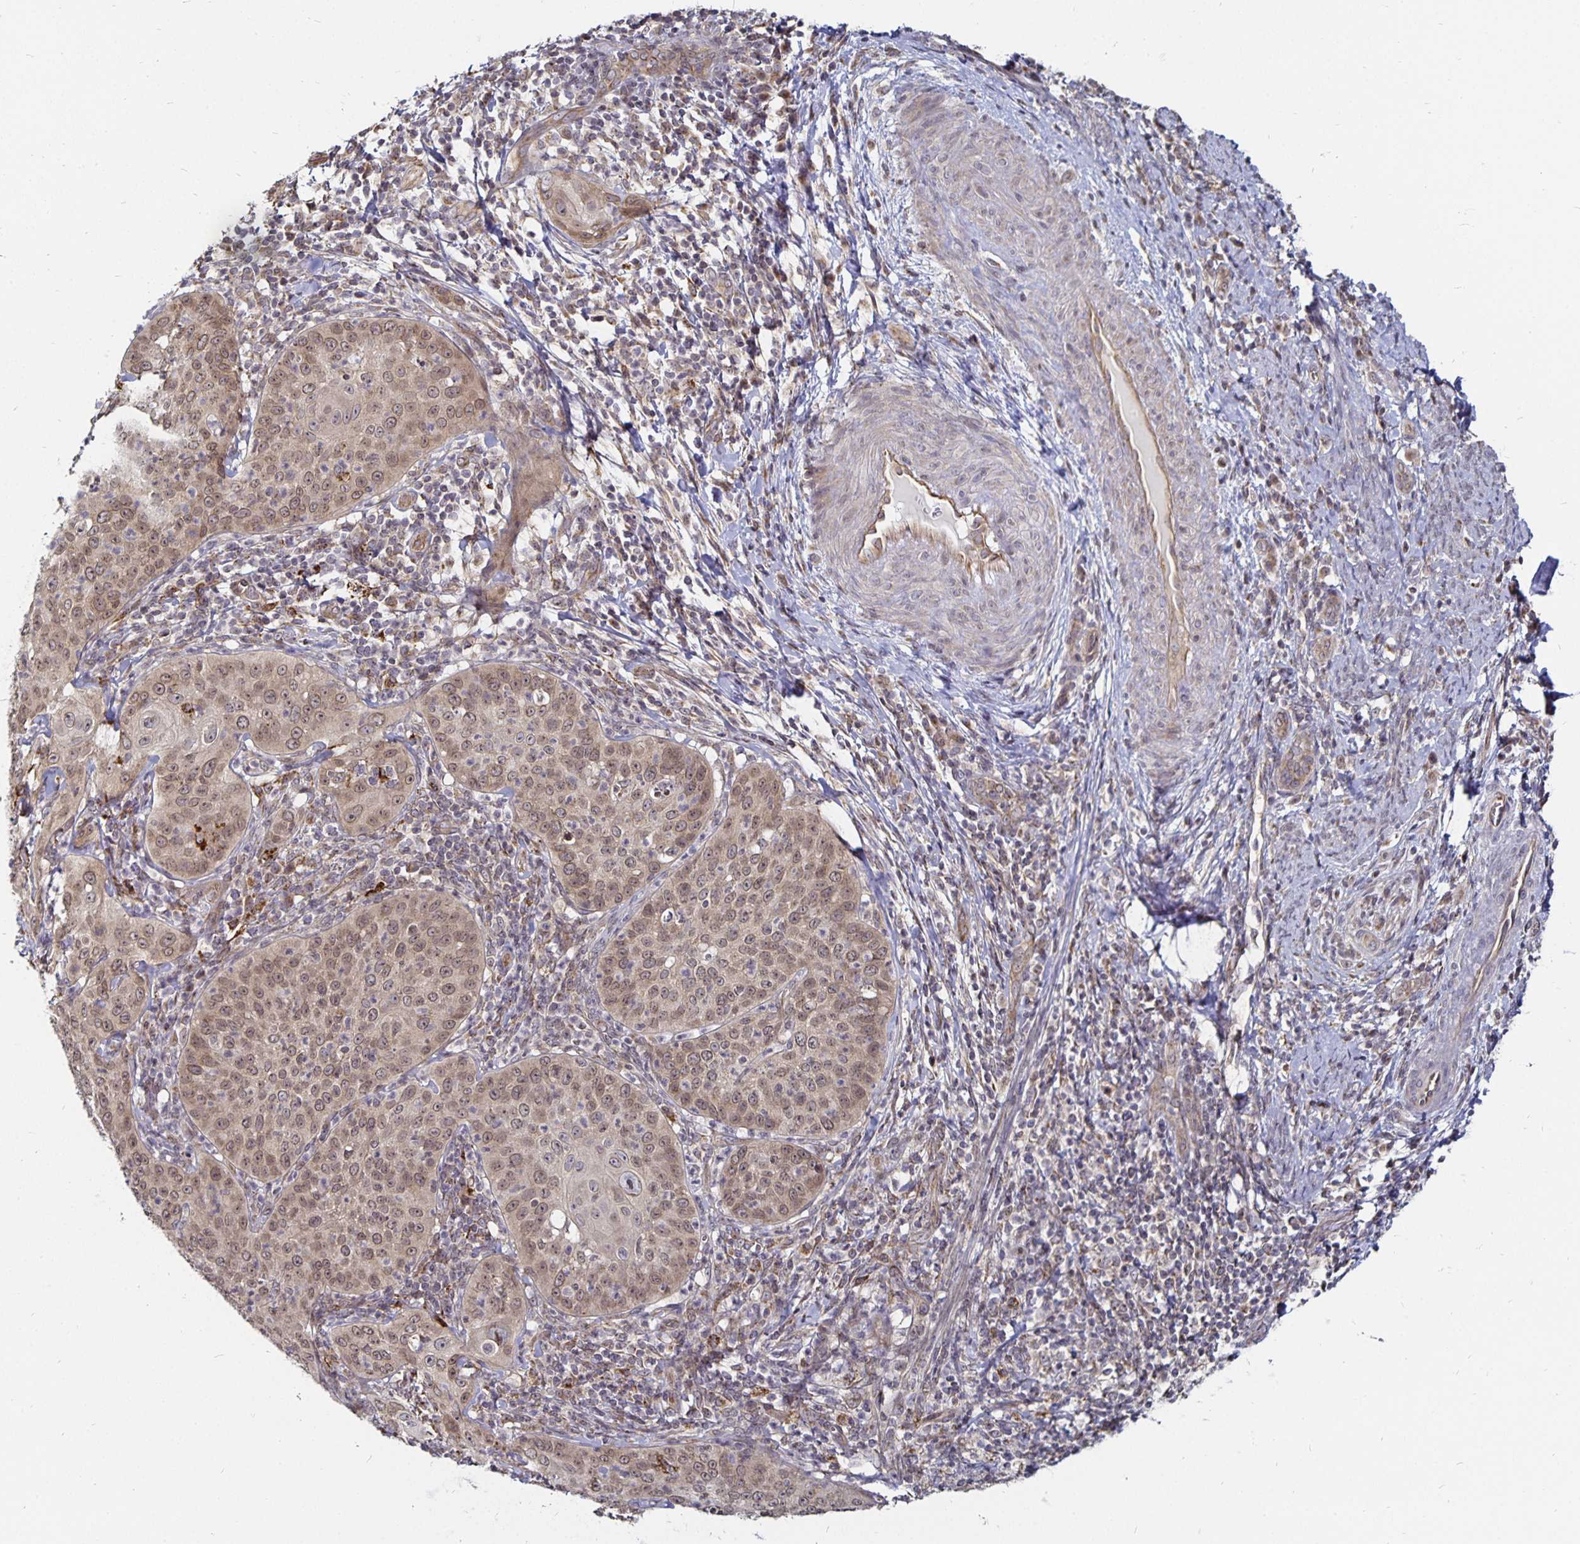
{"staining": {"intensity": "moderate", "quantity": ">75%", "location": "nuclear"}, "tissue": "cervical cancer", "cell_type": "Tumor cells", "image_type": "cancer", "snomed": [{"axis": "morphology", "description": "Squamous cell carcinoma, NOS"}, {"axis": "topography", "description": "Cervix"}], "caption": "Moderate nuclear positivity is identified in about >75% of tumor cells in cervical cancer.", "gene": "CYP27A1", "patient": {"sex": "female", "age": 30}}